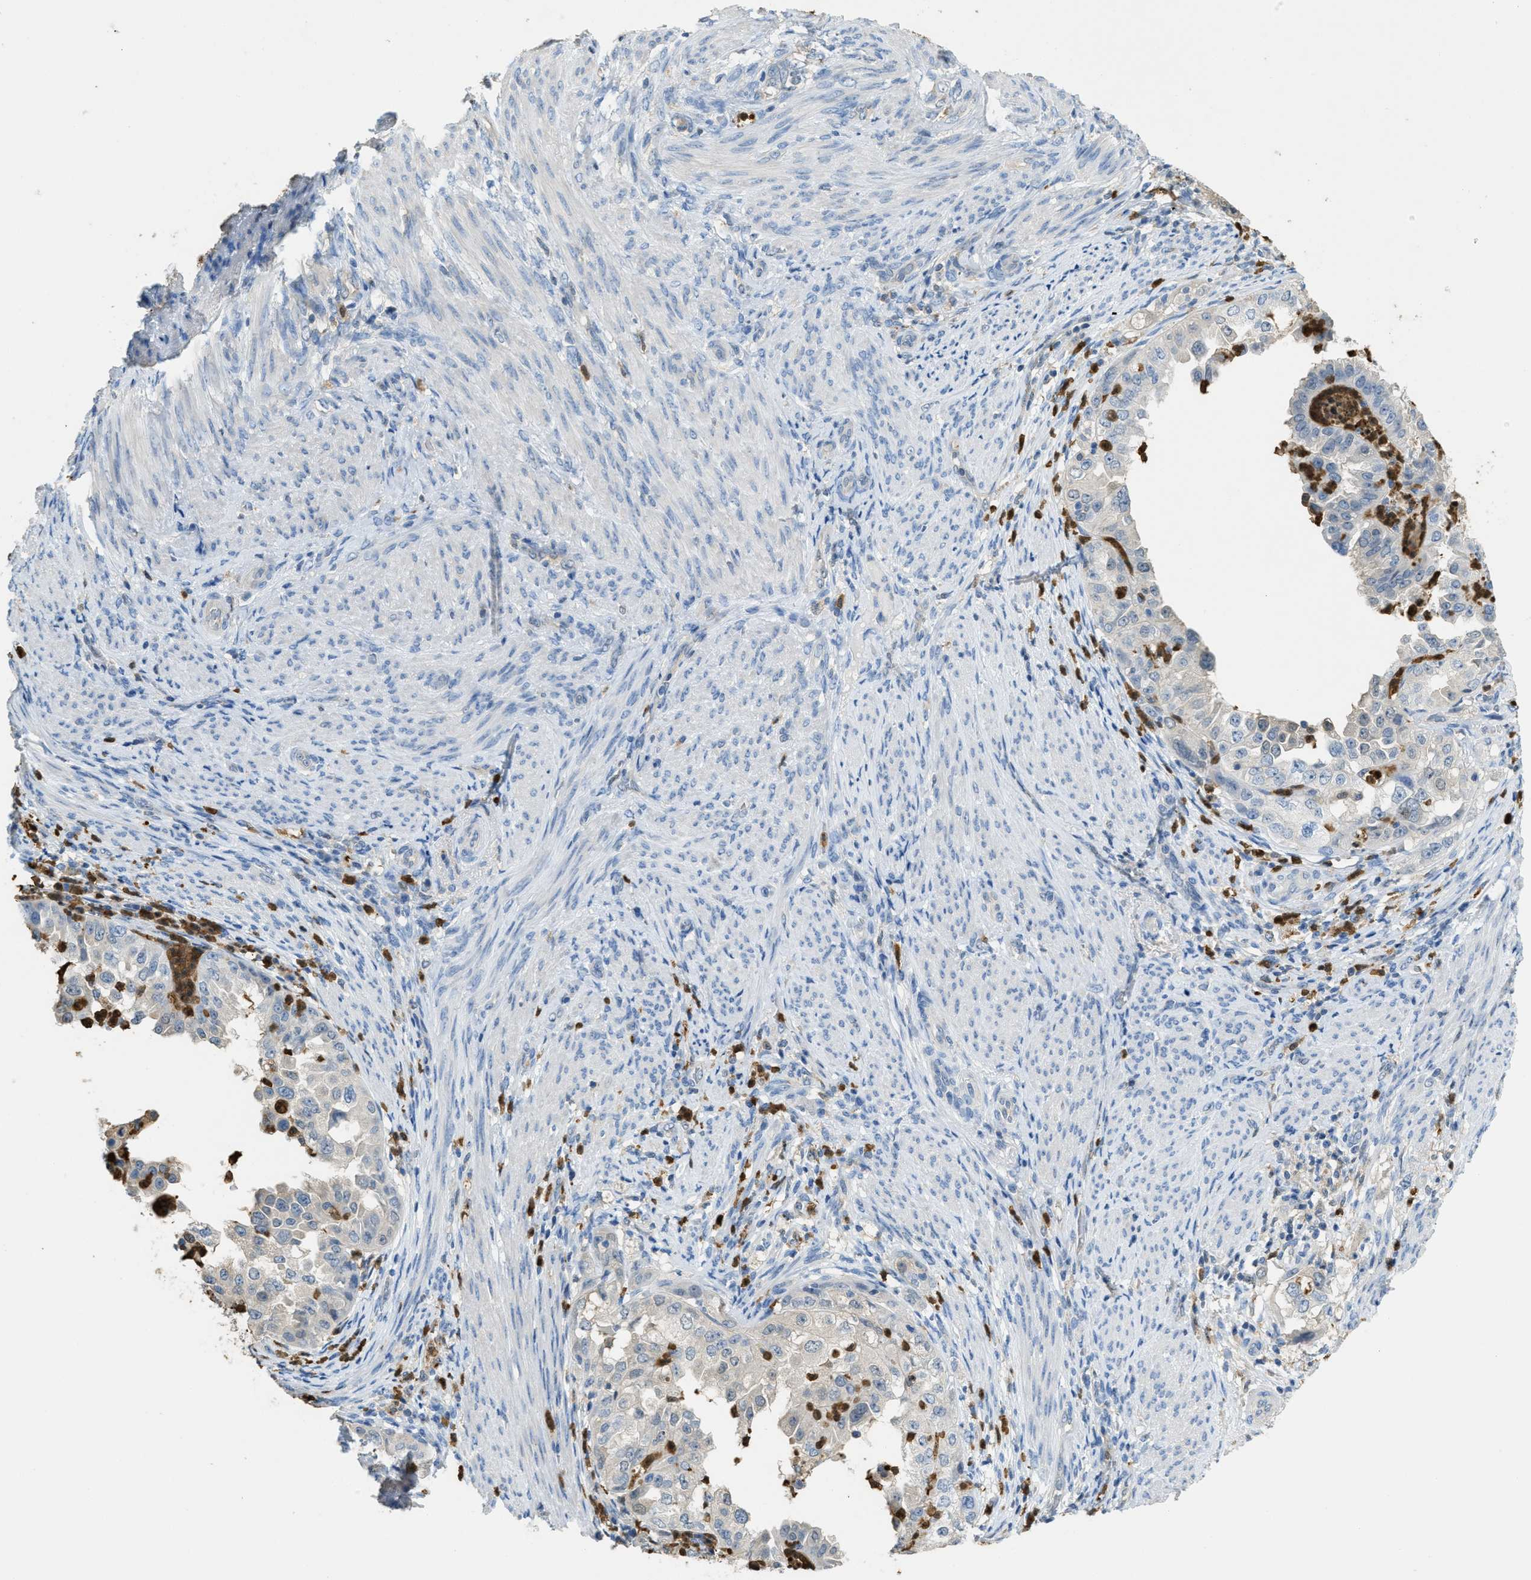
{"staining": {"intensity": "negative", "quantity": "none", "location": "none"}, "tissue": "endometrial cancer", "cell_type": "Tumor cells", "image_type": "cancer", "snomed": [{"axis": "morphology", "description": "Adenocarcinoma, NOS"}, {"axis": "topography", "description": "Endometrium"}], "caption": "Immunohistochemistry of endometrial adenocarcinoma demonstrates no expression in tumor cells.", "gene": "SERPINB1", "patient": {"sex": "female", "age": 85}}